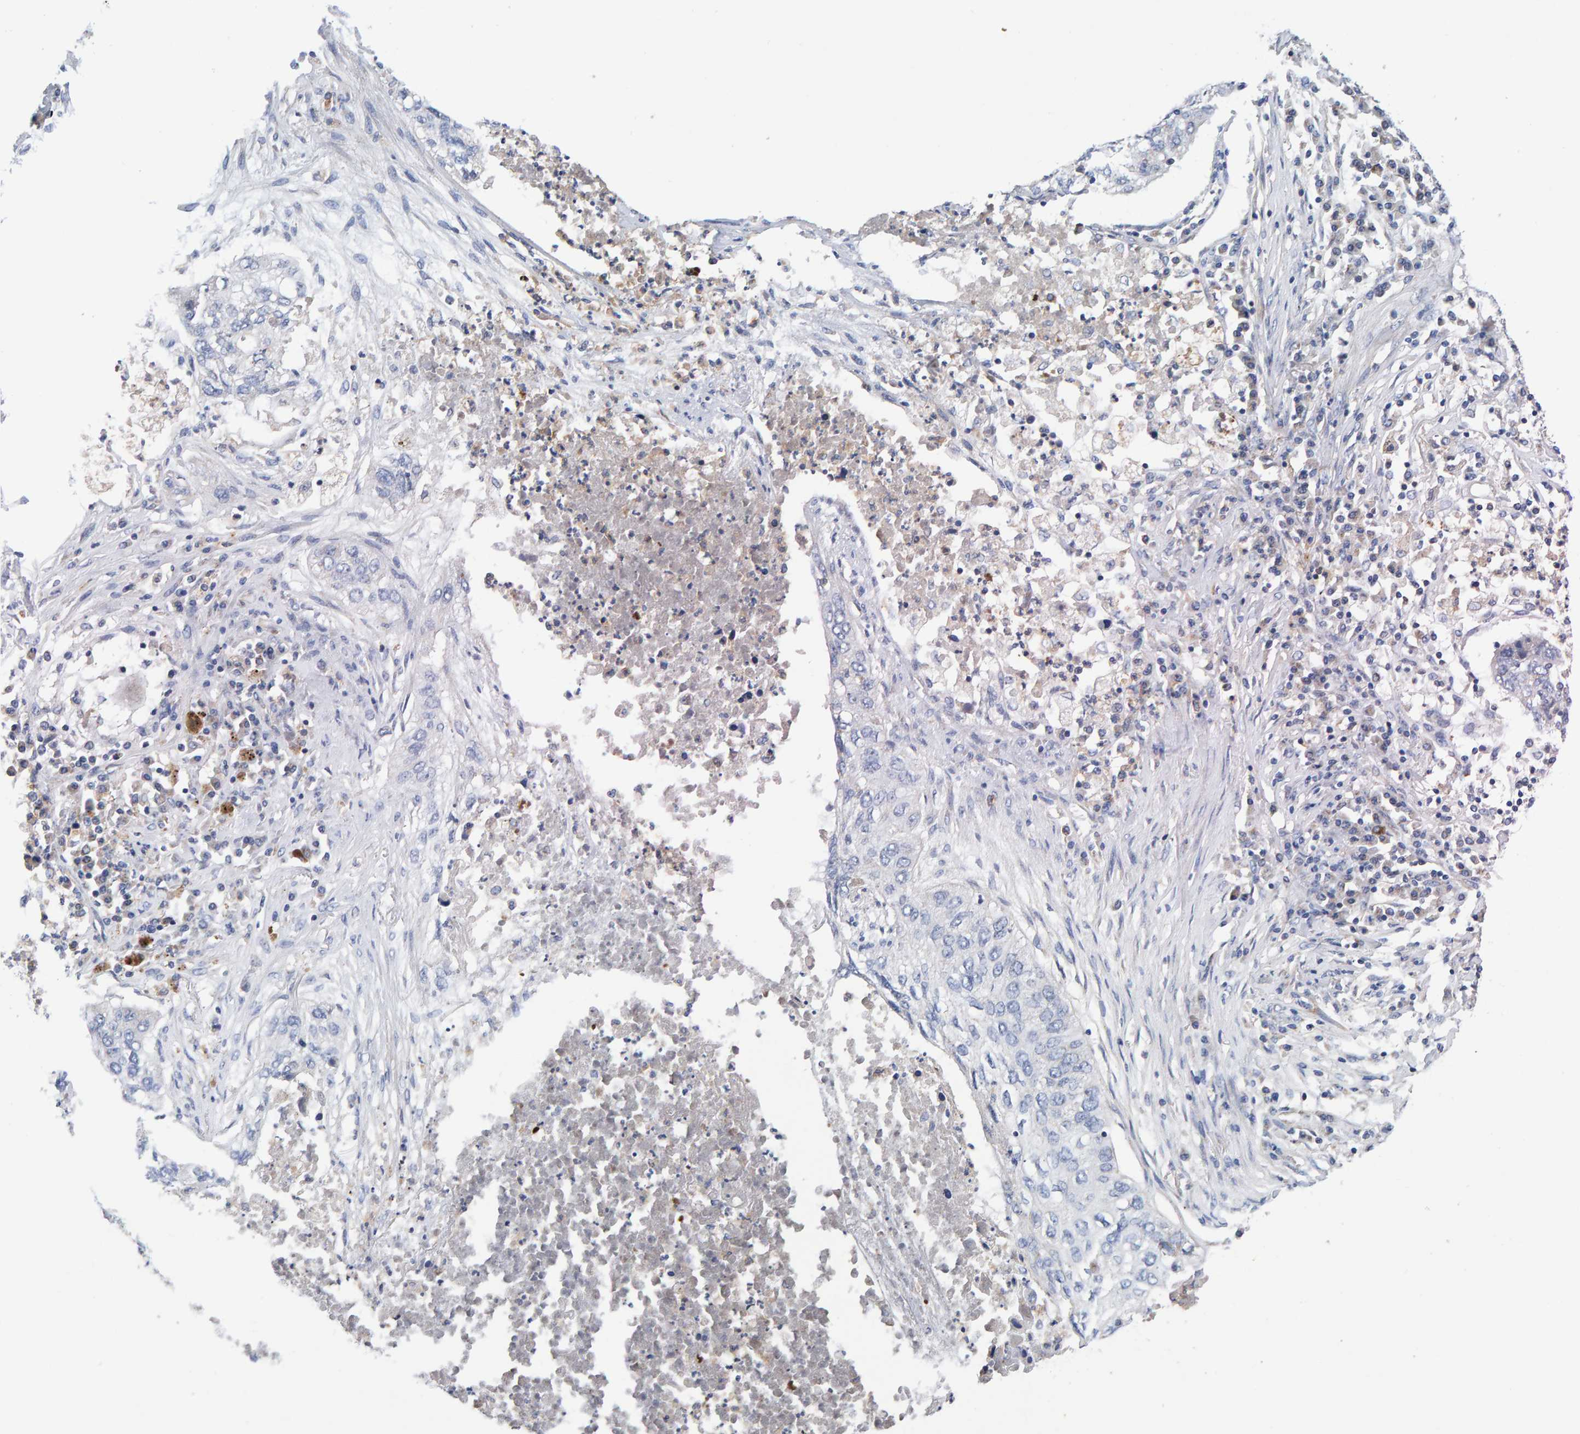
{"staining": {"intensity": "negative", "quantity": "none", "location": "none"}, "tissue": "lung cancer", "cell_type": "Tumor cells", "image_type": "cancer", "snomed": [{"axis": "morphology", "description": "Squamous cell carcinoma, NOS"}, {"axis": "topography", "description": "Lung"}], "caption": "Immunohistochemical staining of human squamous cell carcinoma (lung) displays no significant expression in tumor cells. (DAB immunohistochemistry visualized using brightfield microscopy, high magnification).", "gene": "EFR3A", "patient": {"sex": "female", "age": 63}}